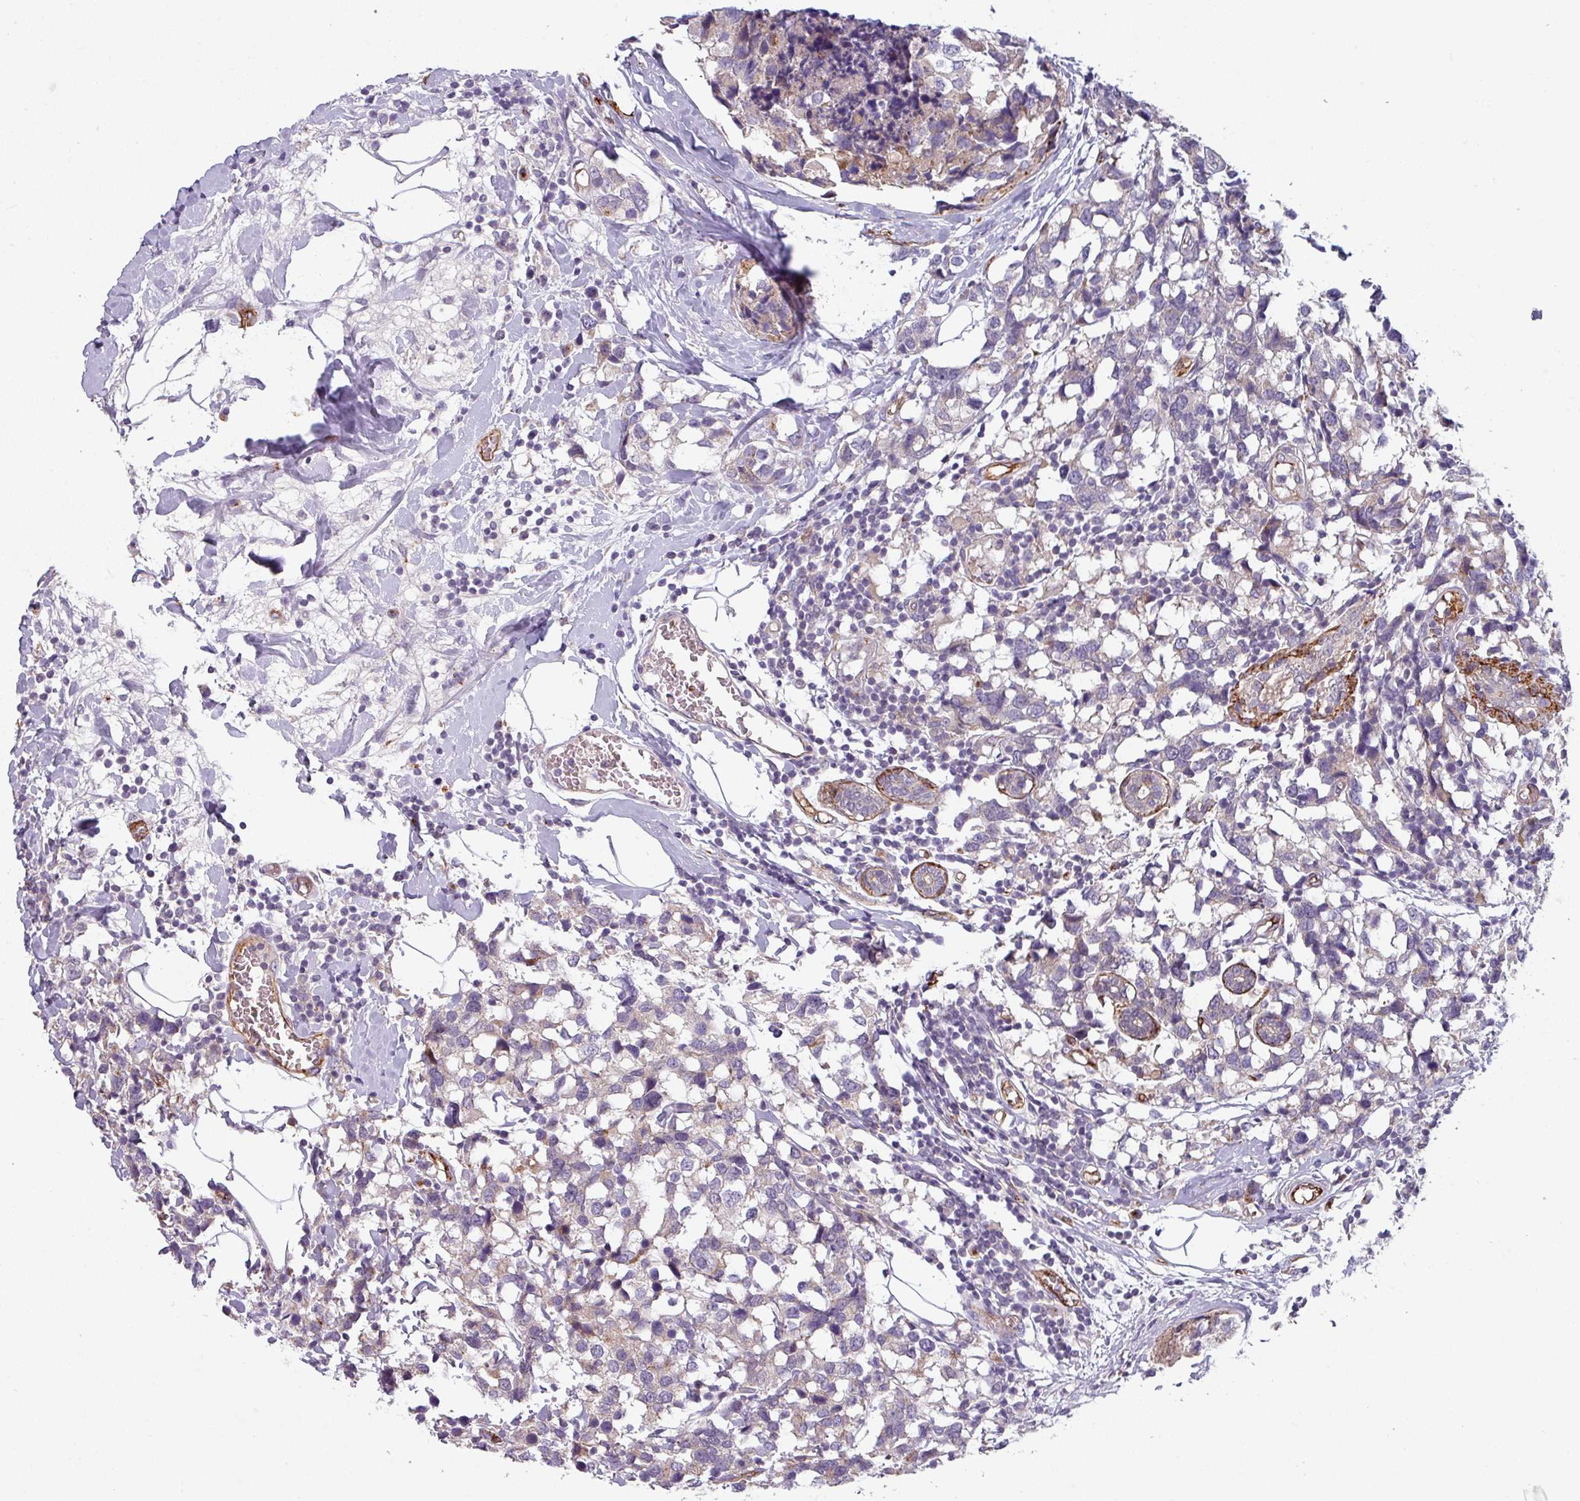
{"staining": {"intensity": "negative", "quantity": "none", "location": "none"}, "tissue": "breast cancer", "cell_type": "Tumor cells", "image_type": "cancer", "snomed": [{"axis": "morphology", "description": "Lobular carcinoma"}, {"axis": "topography", "description": "Breast"}], "caption": "Tumor cells show no significant expression in lobular carcinoma (breast).", "gene": "PRODH2", "patient": {"sex": "female", "age": 59}}